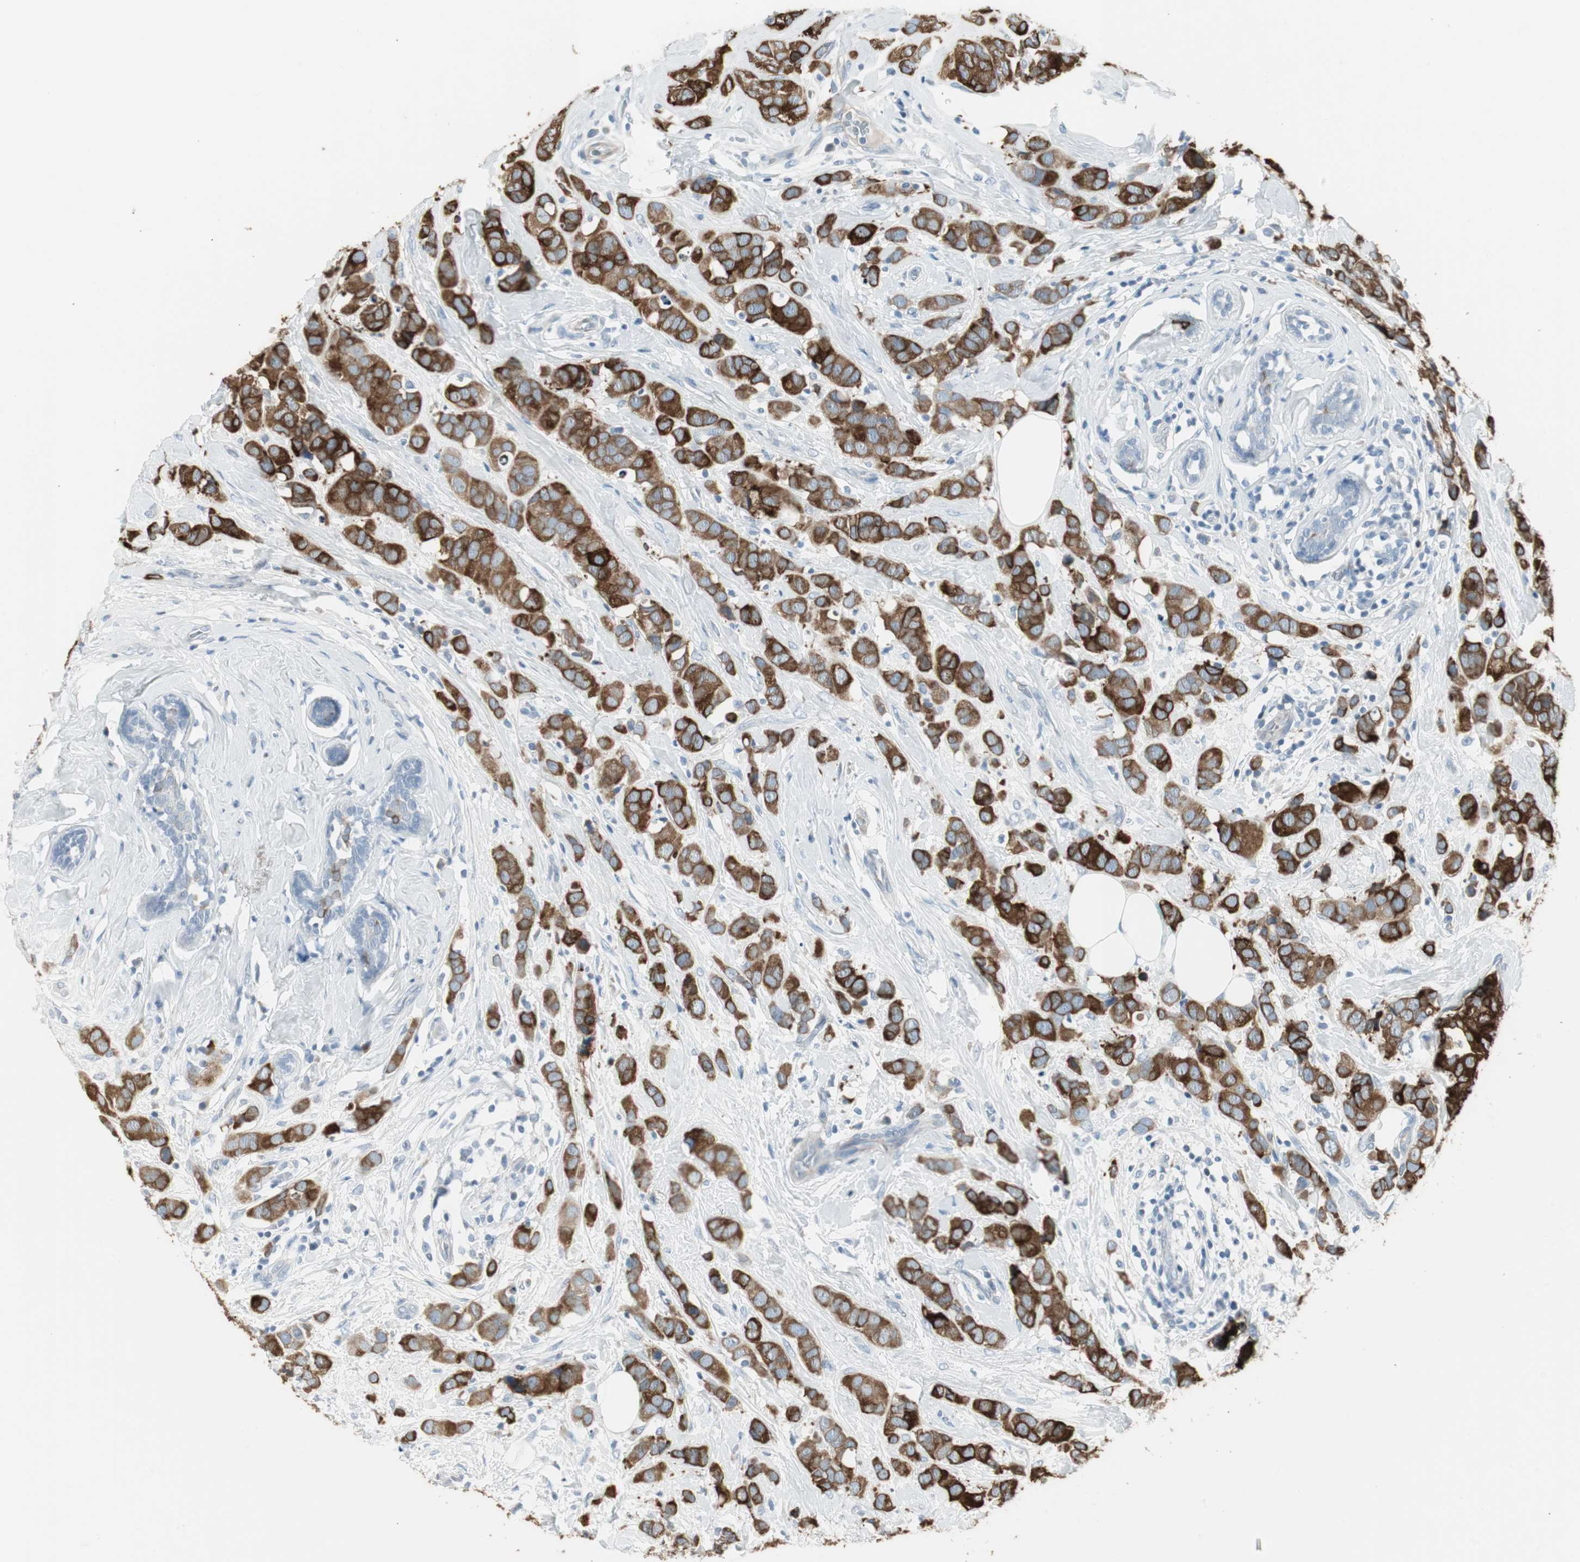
{"staining": {"intensity": "strong", "quantity": ">75%", "location": "cytoplasmic/membranous"}, "tissue": "breast cancer", "cell_type": "Tumor cells", "image_type": "cancer", "snomed": [{"axis": "morphology", "description": "Normal tissue, NOS"}, {"axis": "morphology", "description": "Duct carcinoma"}, {"axis": "topography", "description": "Breast"}], "caption": "Protein positivity by immunohistochemistry (IHC) displays strong cytoplasmic/membranous expression in about >75% of tumor cells in breast invasive ductal carcinoma.", "gene": "AGR2", "patient": {"sex": "female", "age": 50}}